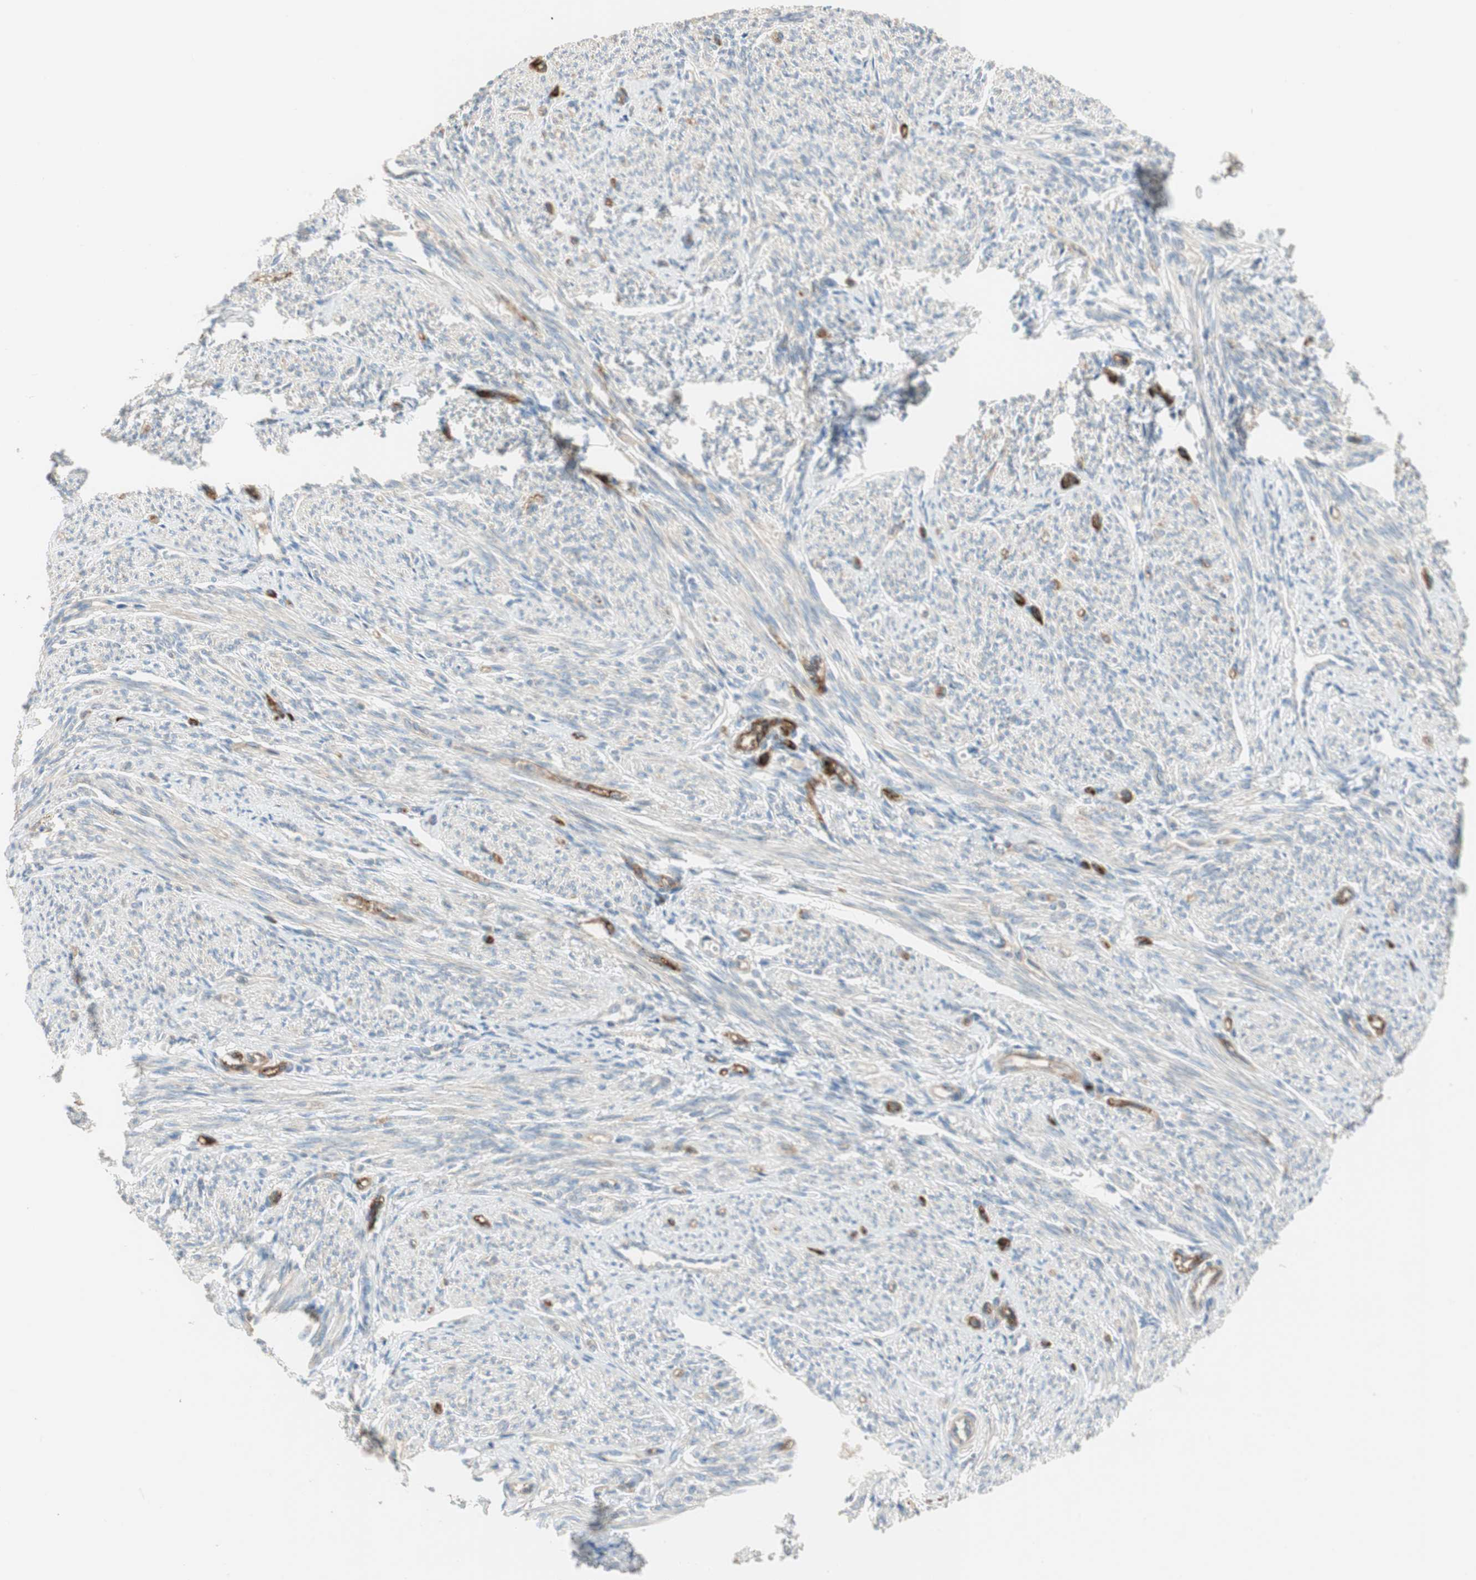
{"staining": {"intensity": "weak", "quantity": "25%-75%", "location": "cytoplasmic/membranous"}, "tissue": "smooth muscle", "cell_type": "Smooth muscle cells", "image_type": "normal", "snomed": [{"axis": "morphology", "description": "Normal tissue, NOS"}, {"axis": "topography", "description": "Smooth muscle"}], "caption": "IHC histopathology image of normal smooth muscle: human smooth muscle stained using immunohistochemistry displays low levels of weak protein expression localized specifically in the cytoplasmic/membranous of smooth muscle cells, appearing as a cytoplasmic/membranous brown color.", "gene": "ALPL", "patient": {"sex": "female", "age": 65}}